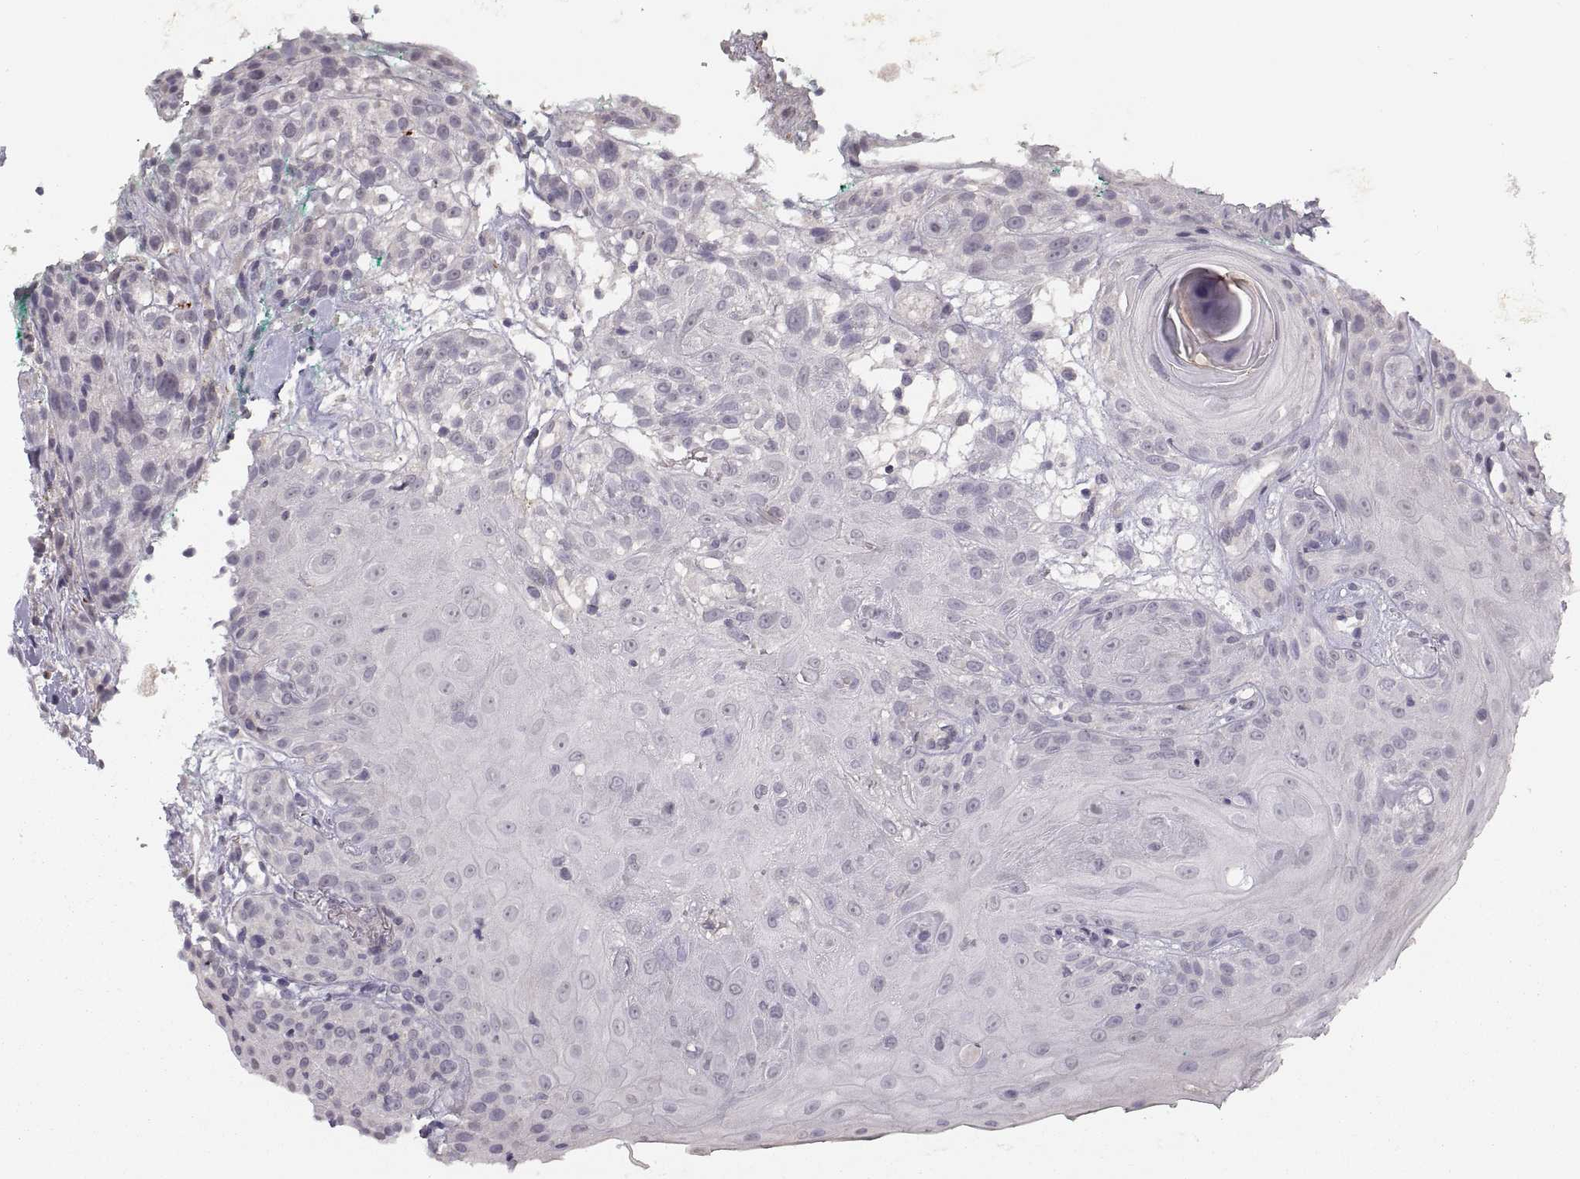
{"staining": {"intensity": "negative", "quantity": "none", "location": "none"}, "tissue": "head and neck cancer", "cell_type": "Tumor cells", "image_type": "cancer", "snomed": [{"axis": "morphology", "description": "Normal tissue, NOS"}, {"axis": "morphology", "description": "Squamous cell carcinoma, NOS"}, {"axis": "topography", "description": "Oral tissue"}, {"axis": "topography", "description": "Salivary gland"}, {"axis": "topography", "description": "Head-Neck"}], "caption": "Tumor cells are negative for brown protein staining in squamous cell carcinoma (head and neck). (Brightfield microscopy of DAB (3,3'-diaminobenzidine) IHC at high magnification).", "gene": "CDH2", "patient": {"sex": "female", "age": 62}}